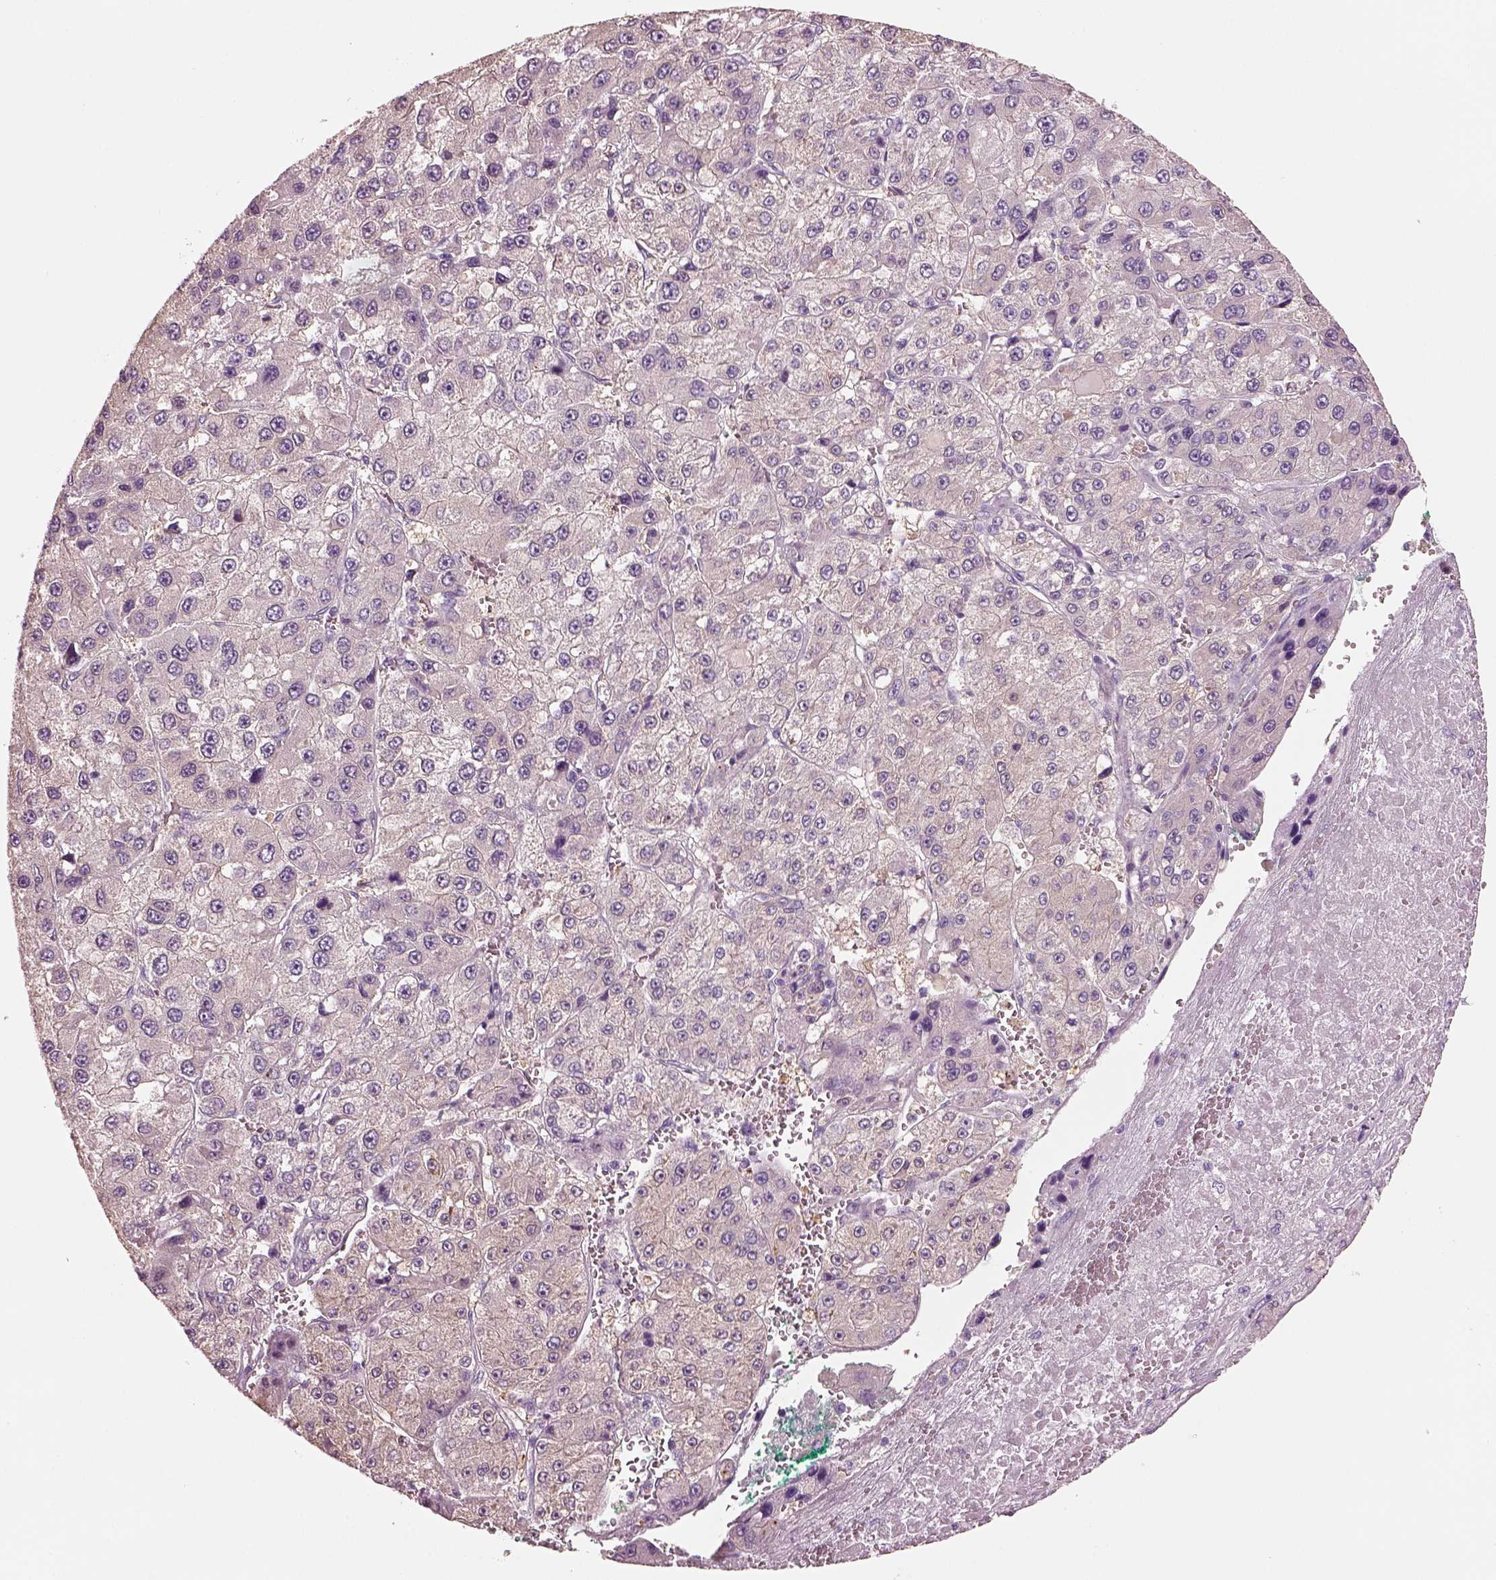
{"staining": {"intensity": "negative", "quantity": "none", "location": "none"}, "tissue": "liver cancer", "cell_type": "Tumor cells", "image_type": "cancer", "snomed": [{"axis": "morphology", "description": "Carcinoma, Hepatocellular, NOS"}, {"axis": "topography", "description": "Liver"}], "caption": "Liver cancer was stained to show a protein in brown. There is no significant expression in tumor cells. The staining is performed using DAB (3,3'-diaminobenzidine) brown chromogen with nuclei counter-stained in using hematoxylin.", "gene": "ELSPBP1", "patient": {"sex": "female", "age": 73}}